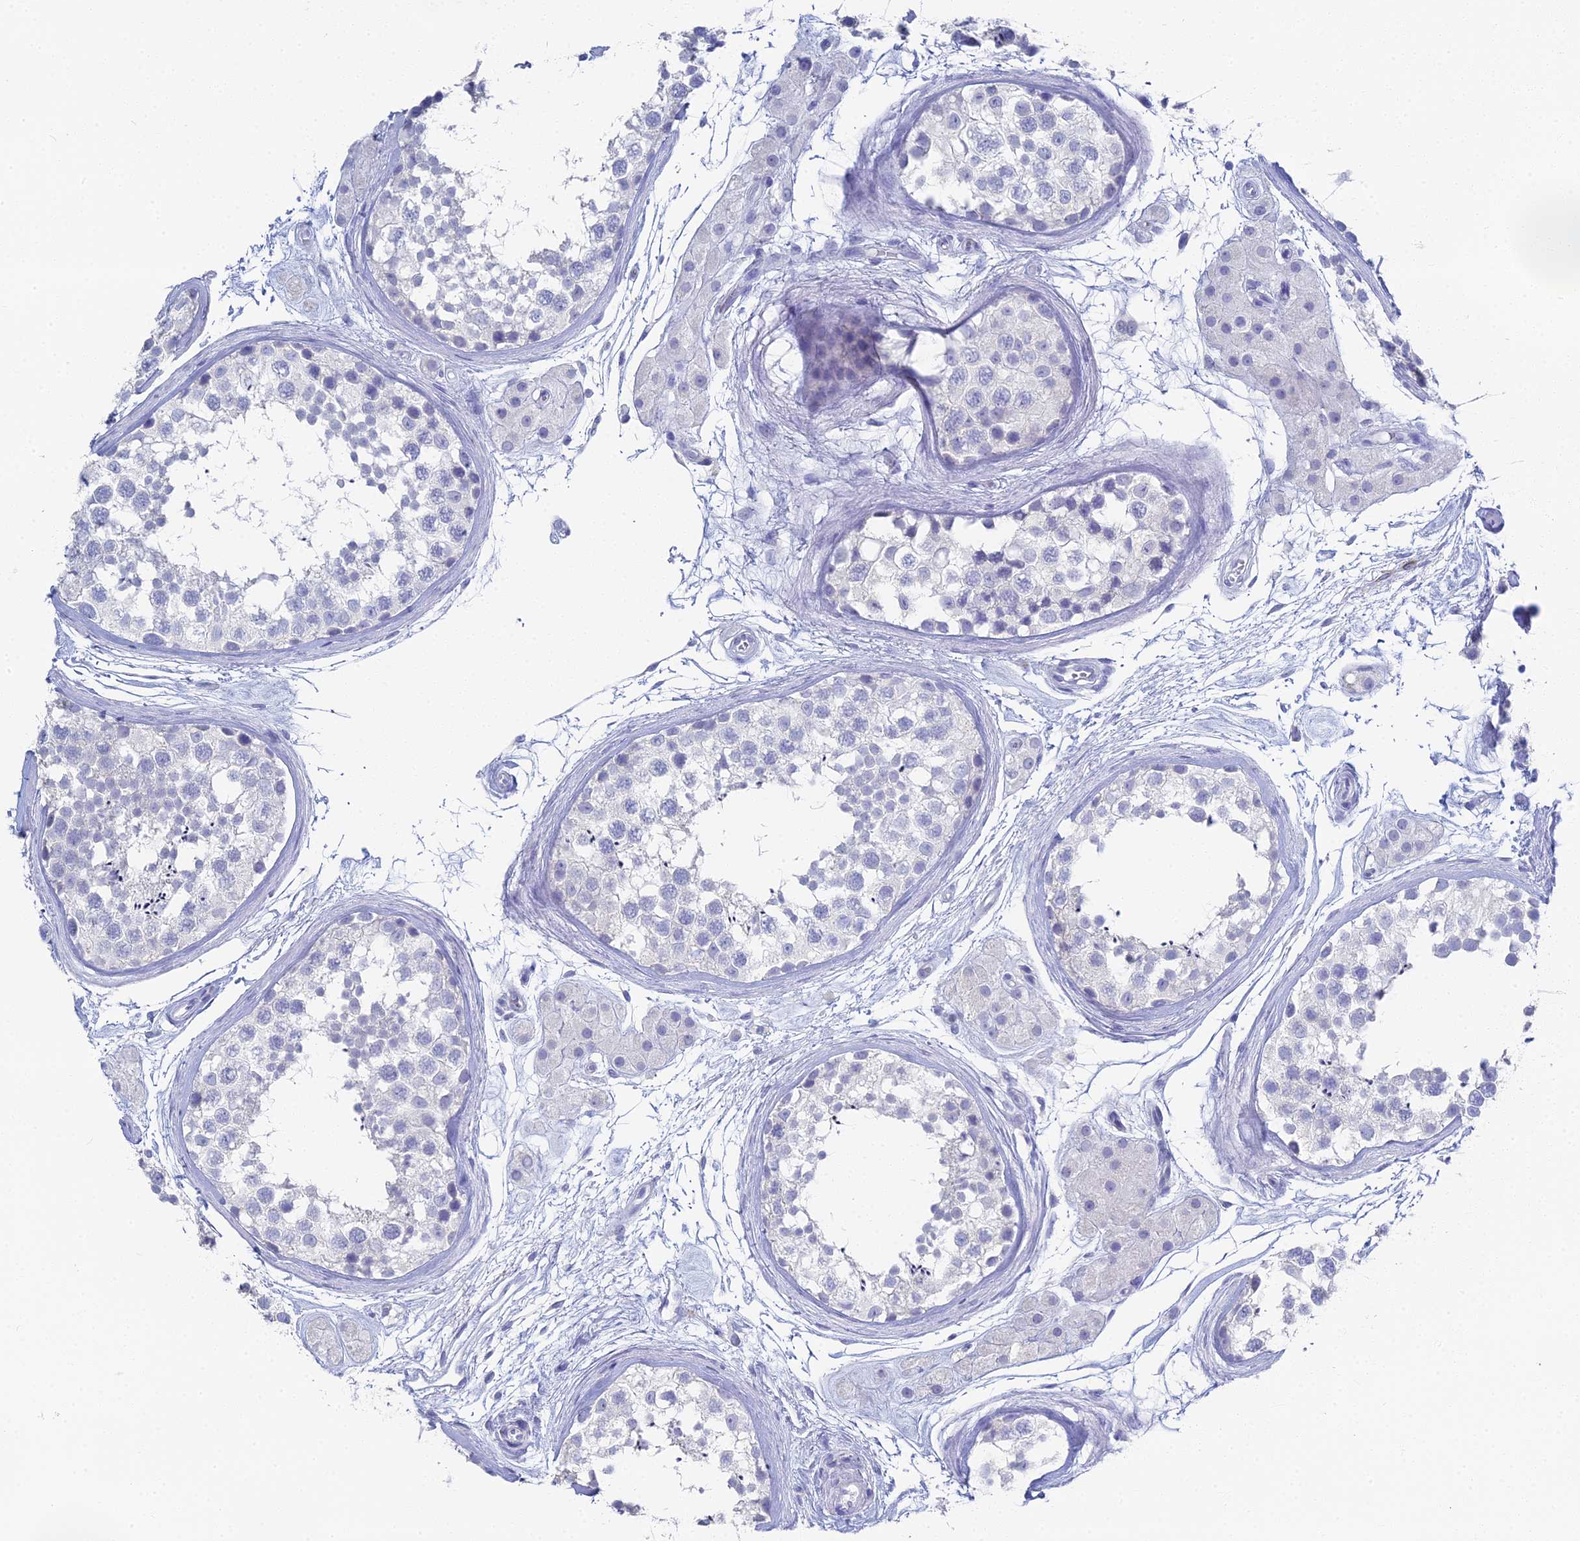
{"staining": {"intensity": "negative", "quantity": "none", "location": "none"}, "tissue": "testis", "cell_type": "Cells in seminiferous ducts", "image_type": "normal", "snomed": [{"axis": "morphology", "description": "Normal tissue, NOS"}, {"axis": "topography", "description": "Testis"}], "caption": "Immunohistochemical staining of benign testis displays no significant positivity in cells in seminiferous ducts. (DAB immunohistochemistry with hematoxylin counter stain).", "gene": "ALPP", "patient": {"sex": "male", "age": 56}}